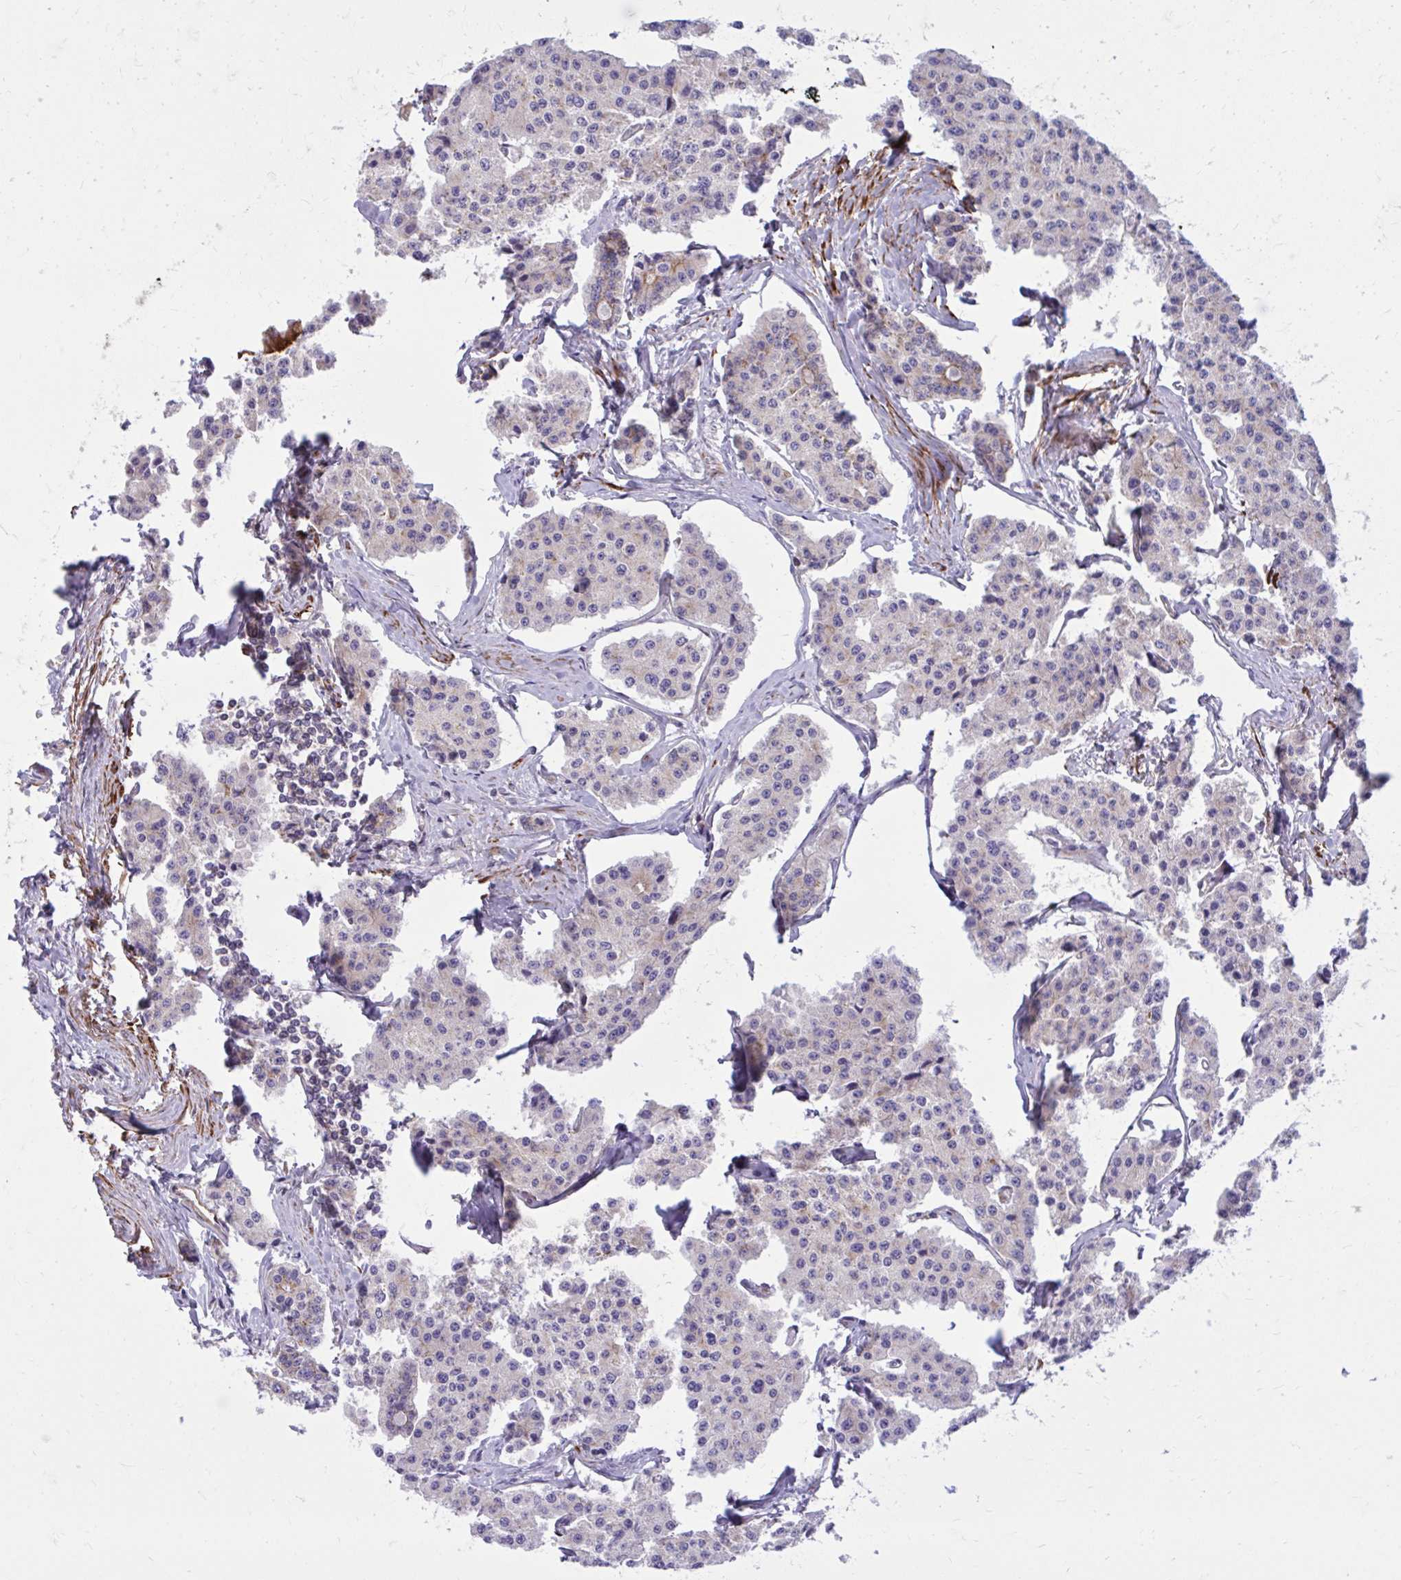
{"staining": {"intensity": "weak", "quantity": "<25%", "location": "cytoplasmic/membranous"}, "tissue": "carcinoid", "cell_type": "Tumor cells", "image_type": "cancer", "snomed": [{"axis": "morphology", "description": "Carcinoid, malignant, NOS"}, {"axis": "topography", "description": "Small intestine"}], "caption": "This is an immunohistochemistry micrograph of carcinoid. There is no staining in tumor cells.", "gene": "FAP", "patient": {"sex": "female", "age": 65}}